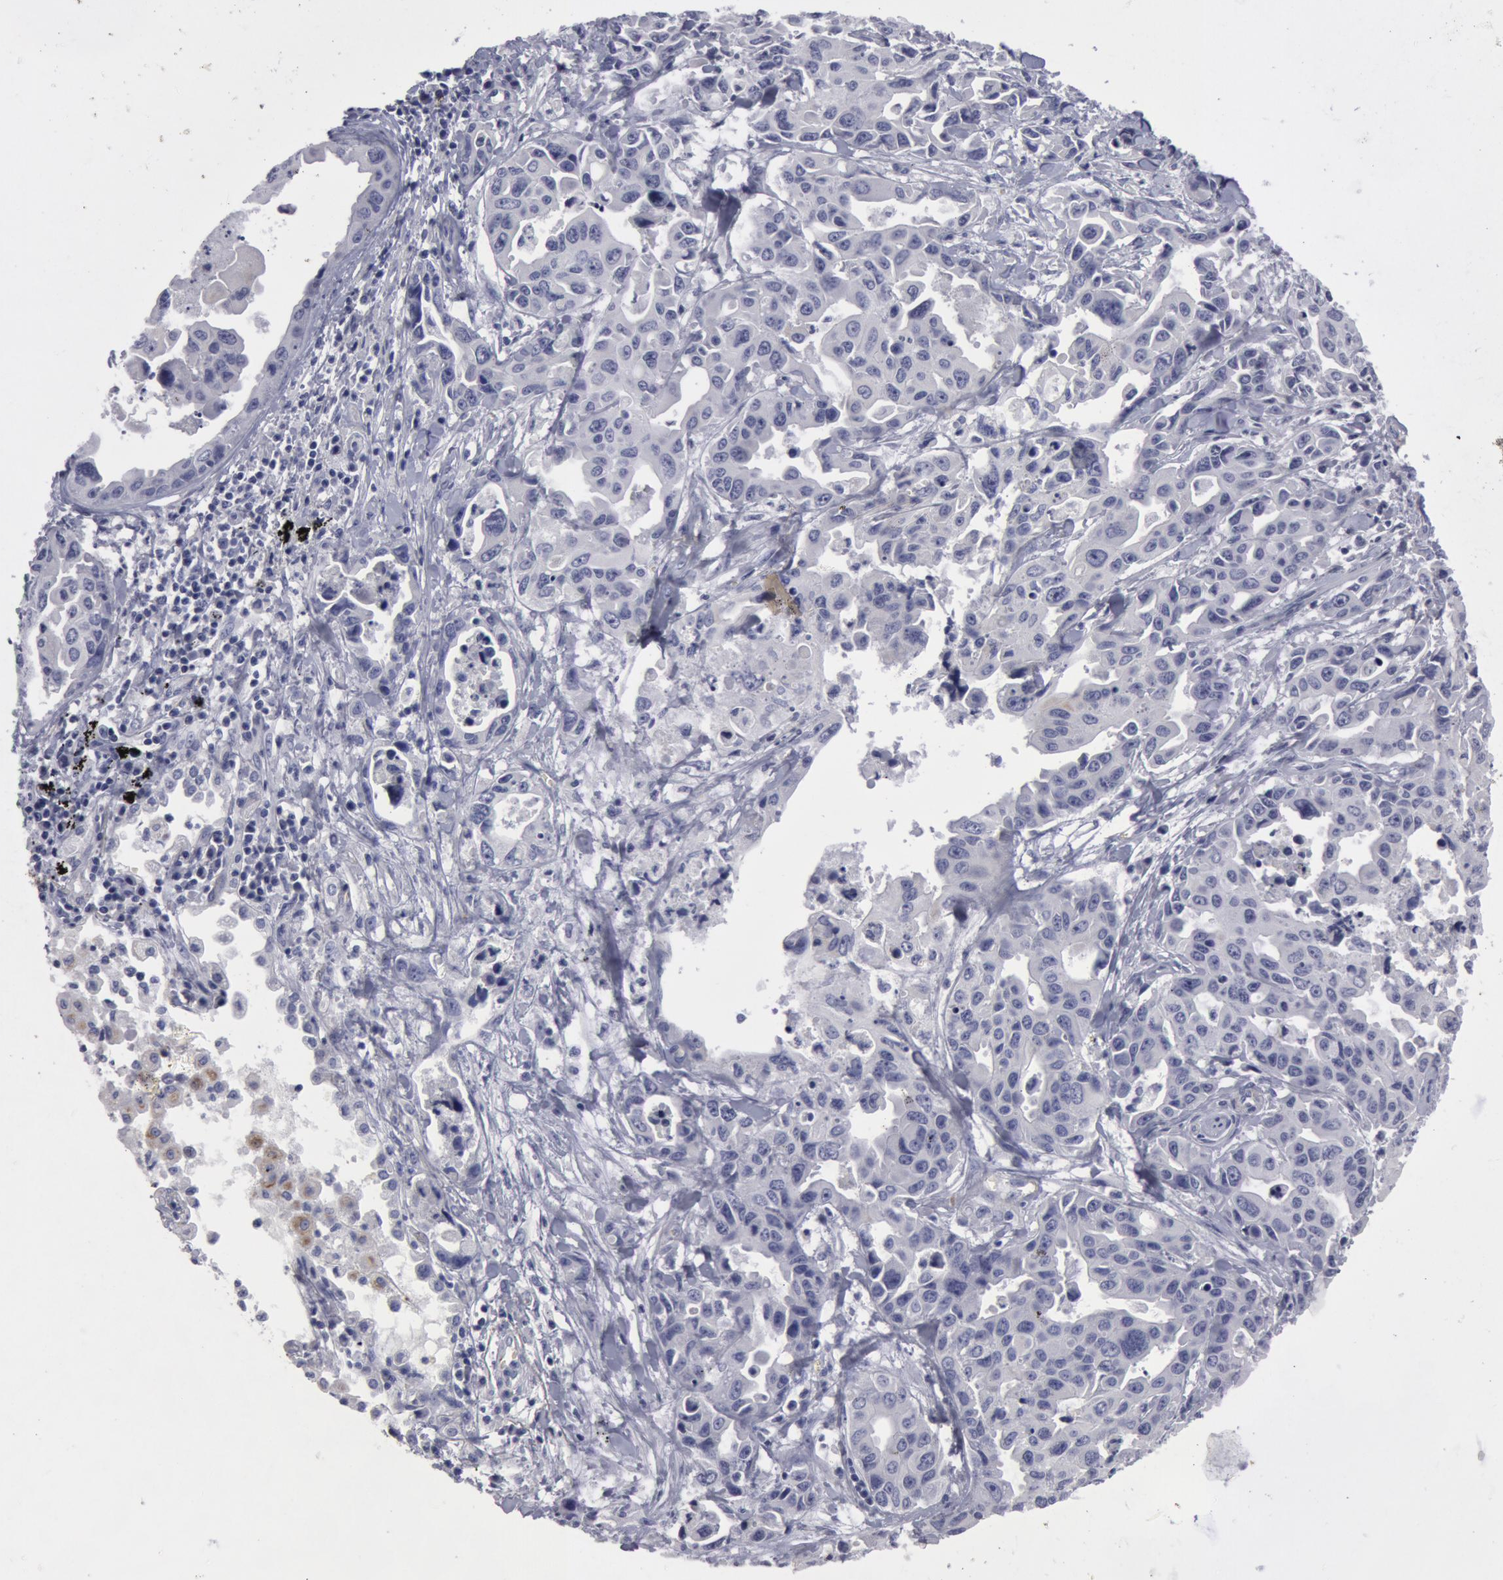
{"staining": {"intensity": "negative", "quantity": "none", "location": "none"}, "tissue": "lung cancer", "cell_type": "Tumor cells", "image_type": "cancer", "snomed": [{"axis": "morphology", "description": "Adenocarcinoma, NOS"}, {"axis": "topography", "description": "Lung"}], "caption": "Immunohistochemistry photomicrograph of neoplastic tissue: human adenocarcinoma (lung) stained with DAB (3,3'-diaminobenzidine) displays no significant protein staining in tumor cells. (Immunohistochemistry (ihc), brightfield microscopy, high magnification).", "gene": "SMC1B", "patient": {"sex": "male", "age": 64}}